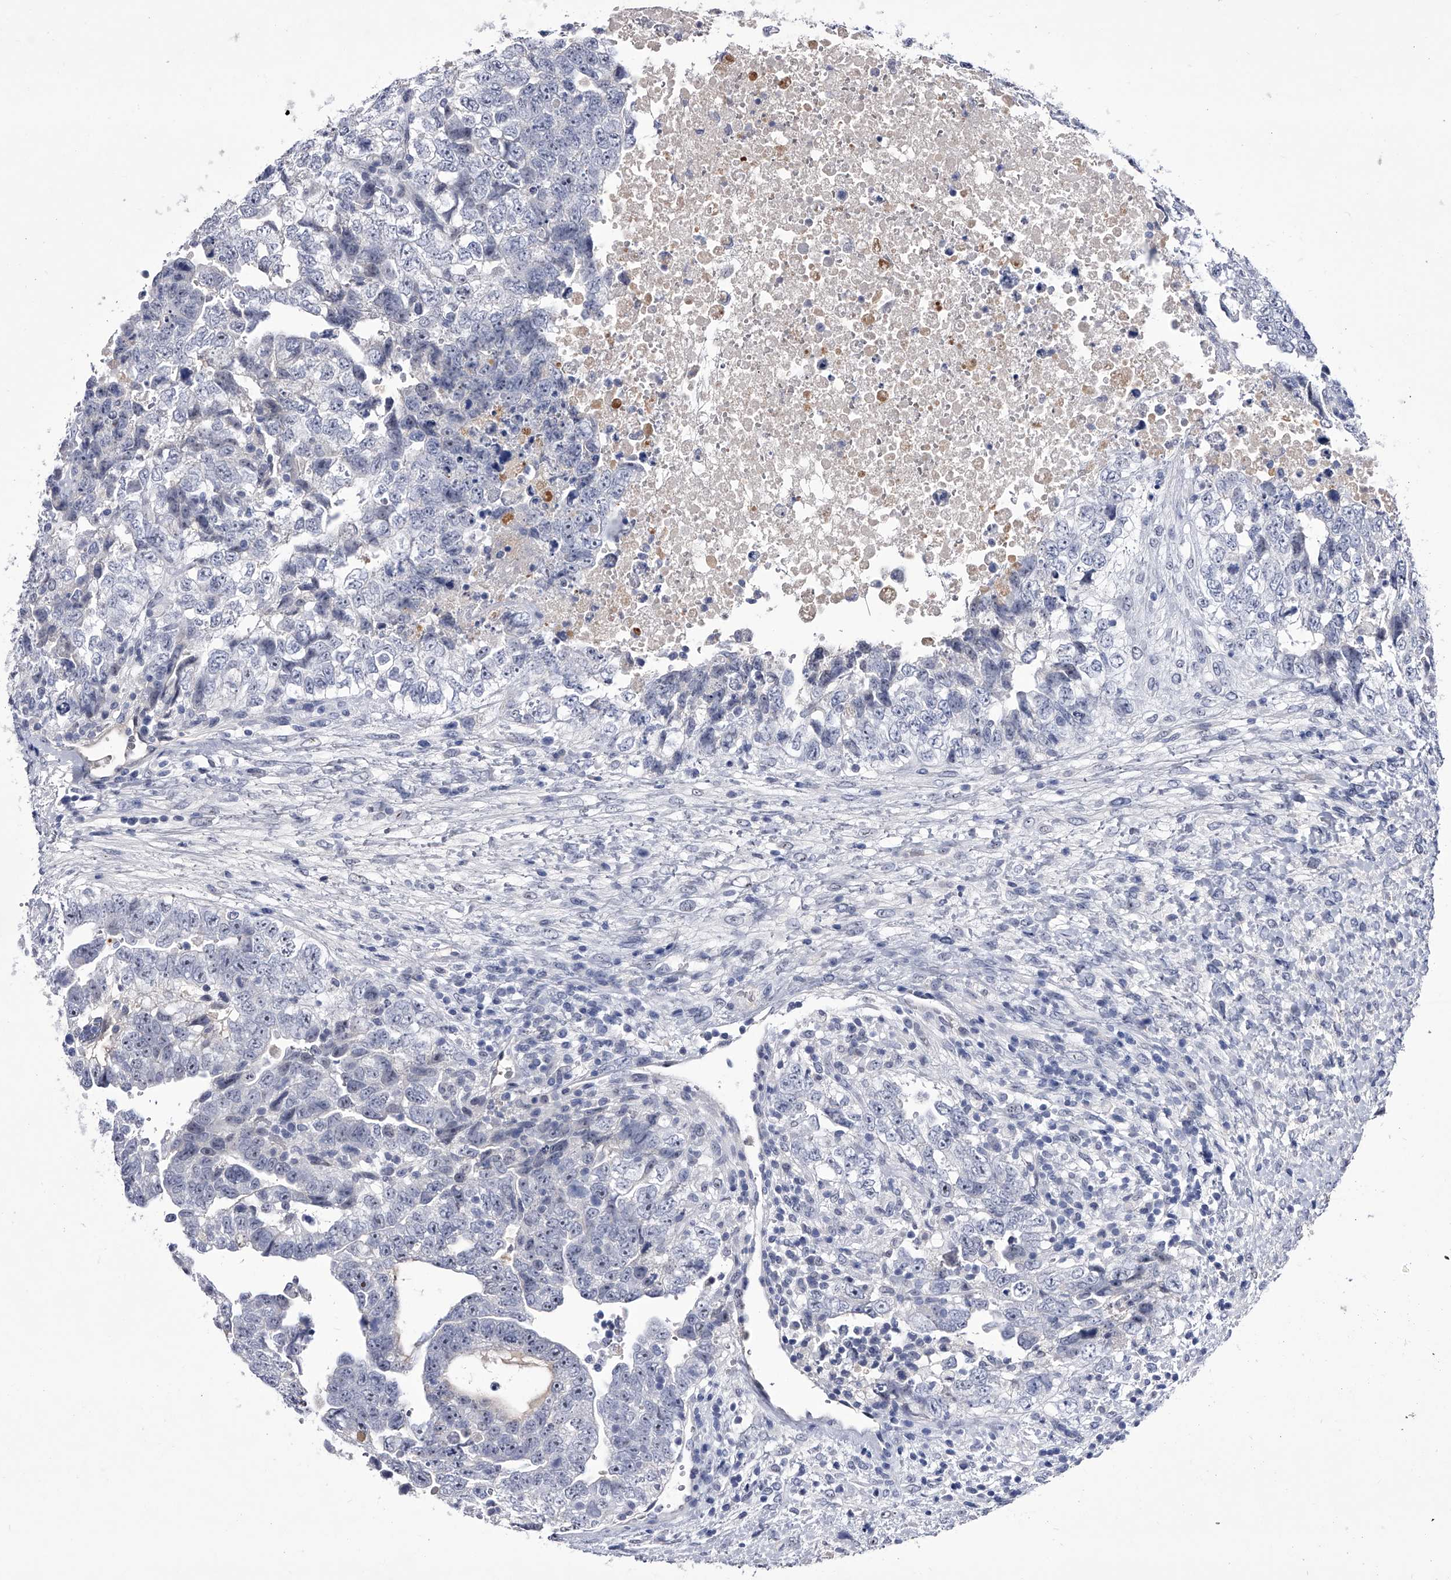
{"staining": {"intensity": "negative", "quantity": "none", "location": "none"}, "tissue": "testis cancer", "cell_type": "Tumor cells", "image_type": "cancer", "snomed": [{"axis": "morphology", "description": "Carcinoma, Embryonal, NOS"}, {"axis": "topography", "description": "Testis"}], "caption": "Micrograph shows no protein positivity in tumor cells of embryonal carcinoma (testis) tissue.", "gene": "CRISP2", "patient": {"sex": "male", "age": 37}}